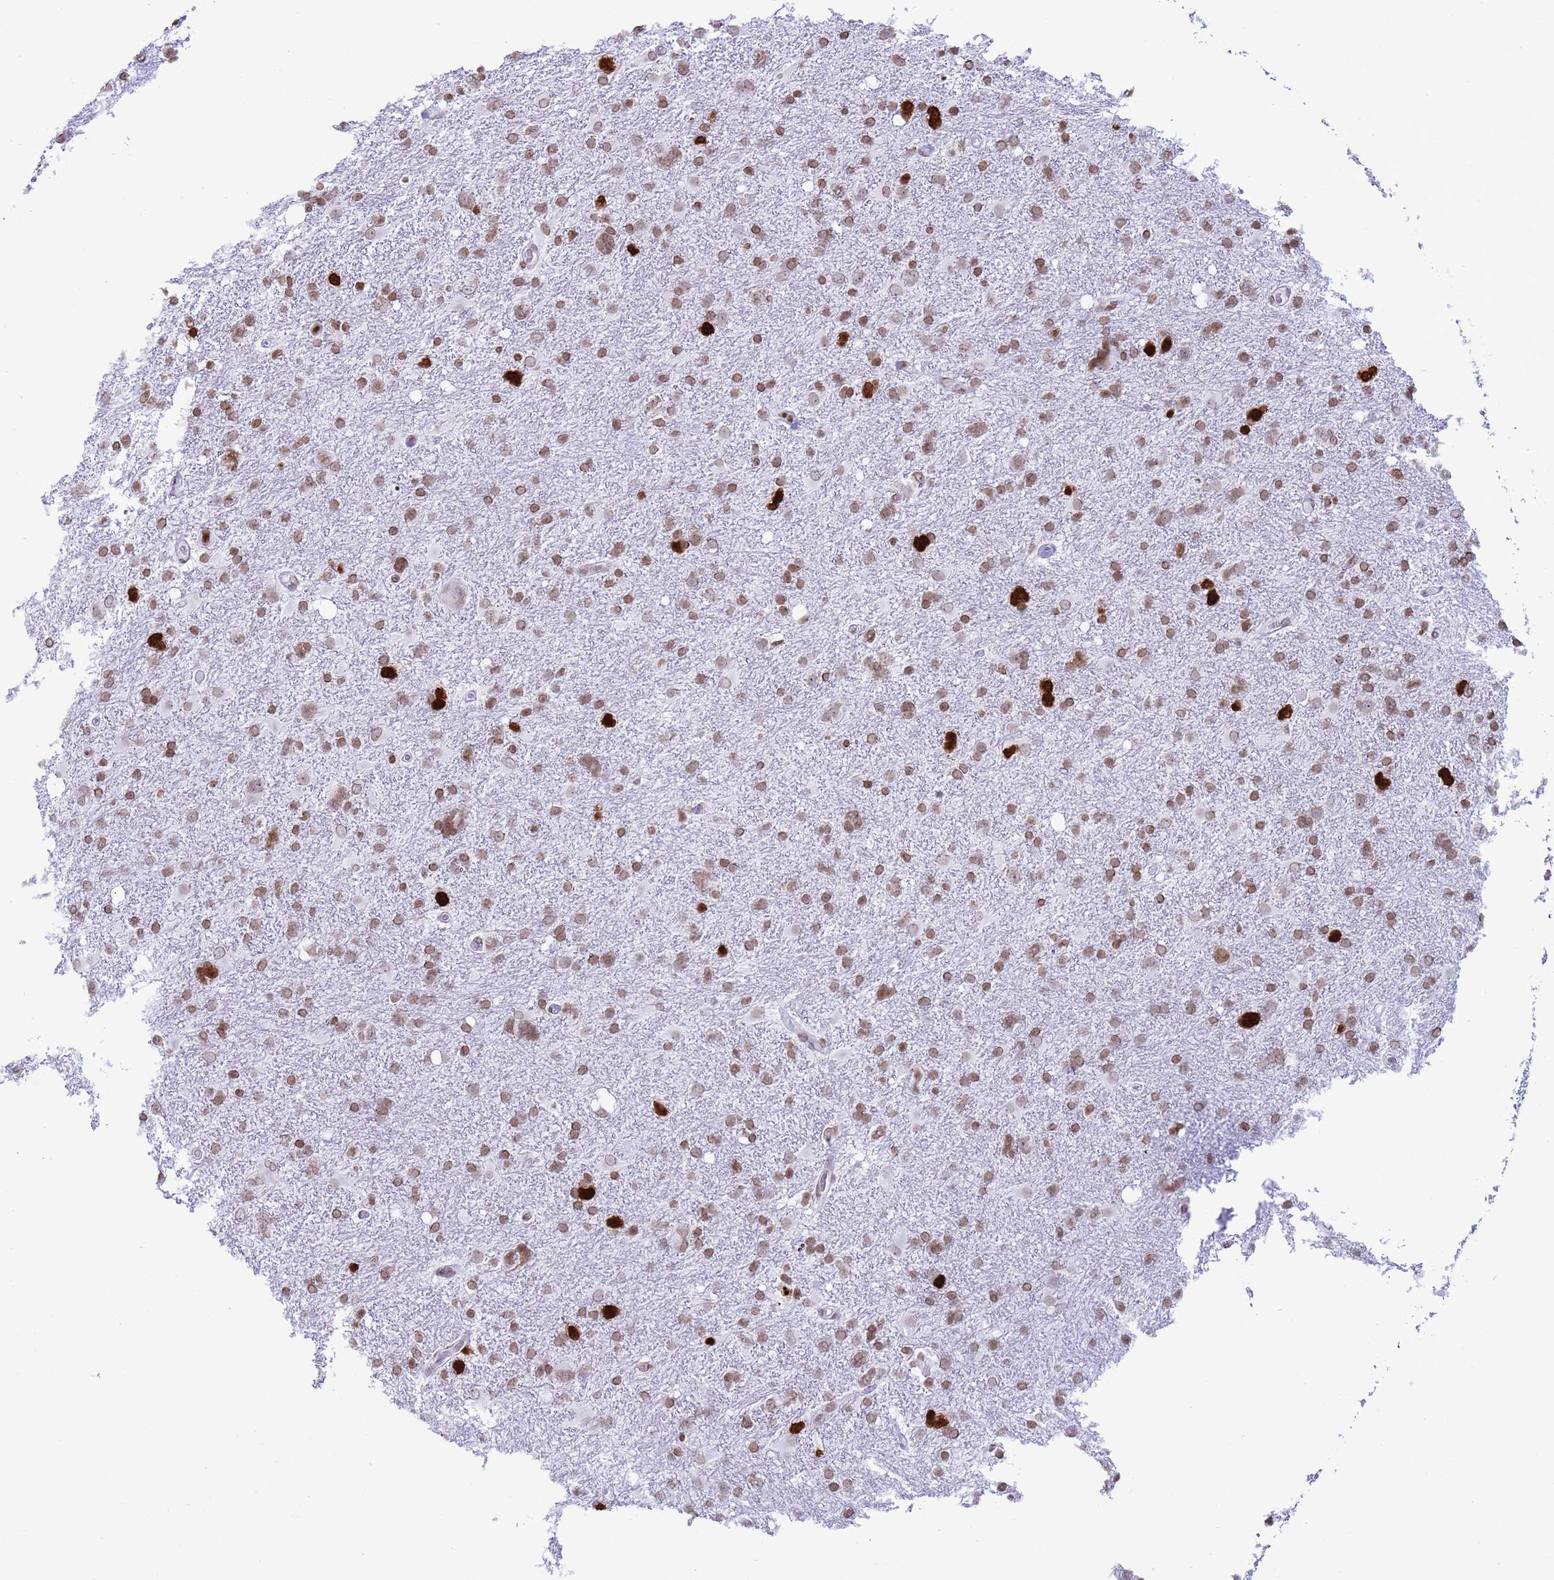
{"staining": {"intensity": "strong", "quantity": "25%-75%", "location": "nuclear"}, "tissue": "glioma", "cell_type": "Tumor cells", "image_type": "cancer", "snomed": [{"axis": "morphology", "description": "Glioma, malignant, High grade"}, {"axis": "topography", "description": "Brain"}], "caption": "A brown stain shows strong nuclear positivity of a protein in human glioma tumor cells. Ihc stains the protein of interest in brown and the nuclei are stained blue.", "gene": "H4C8", "patient": {"sex": "male", "age": 61}}